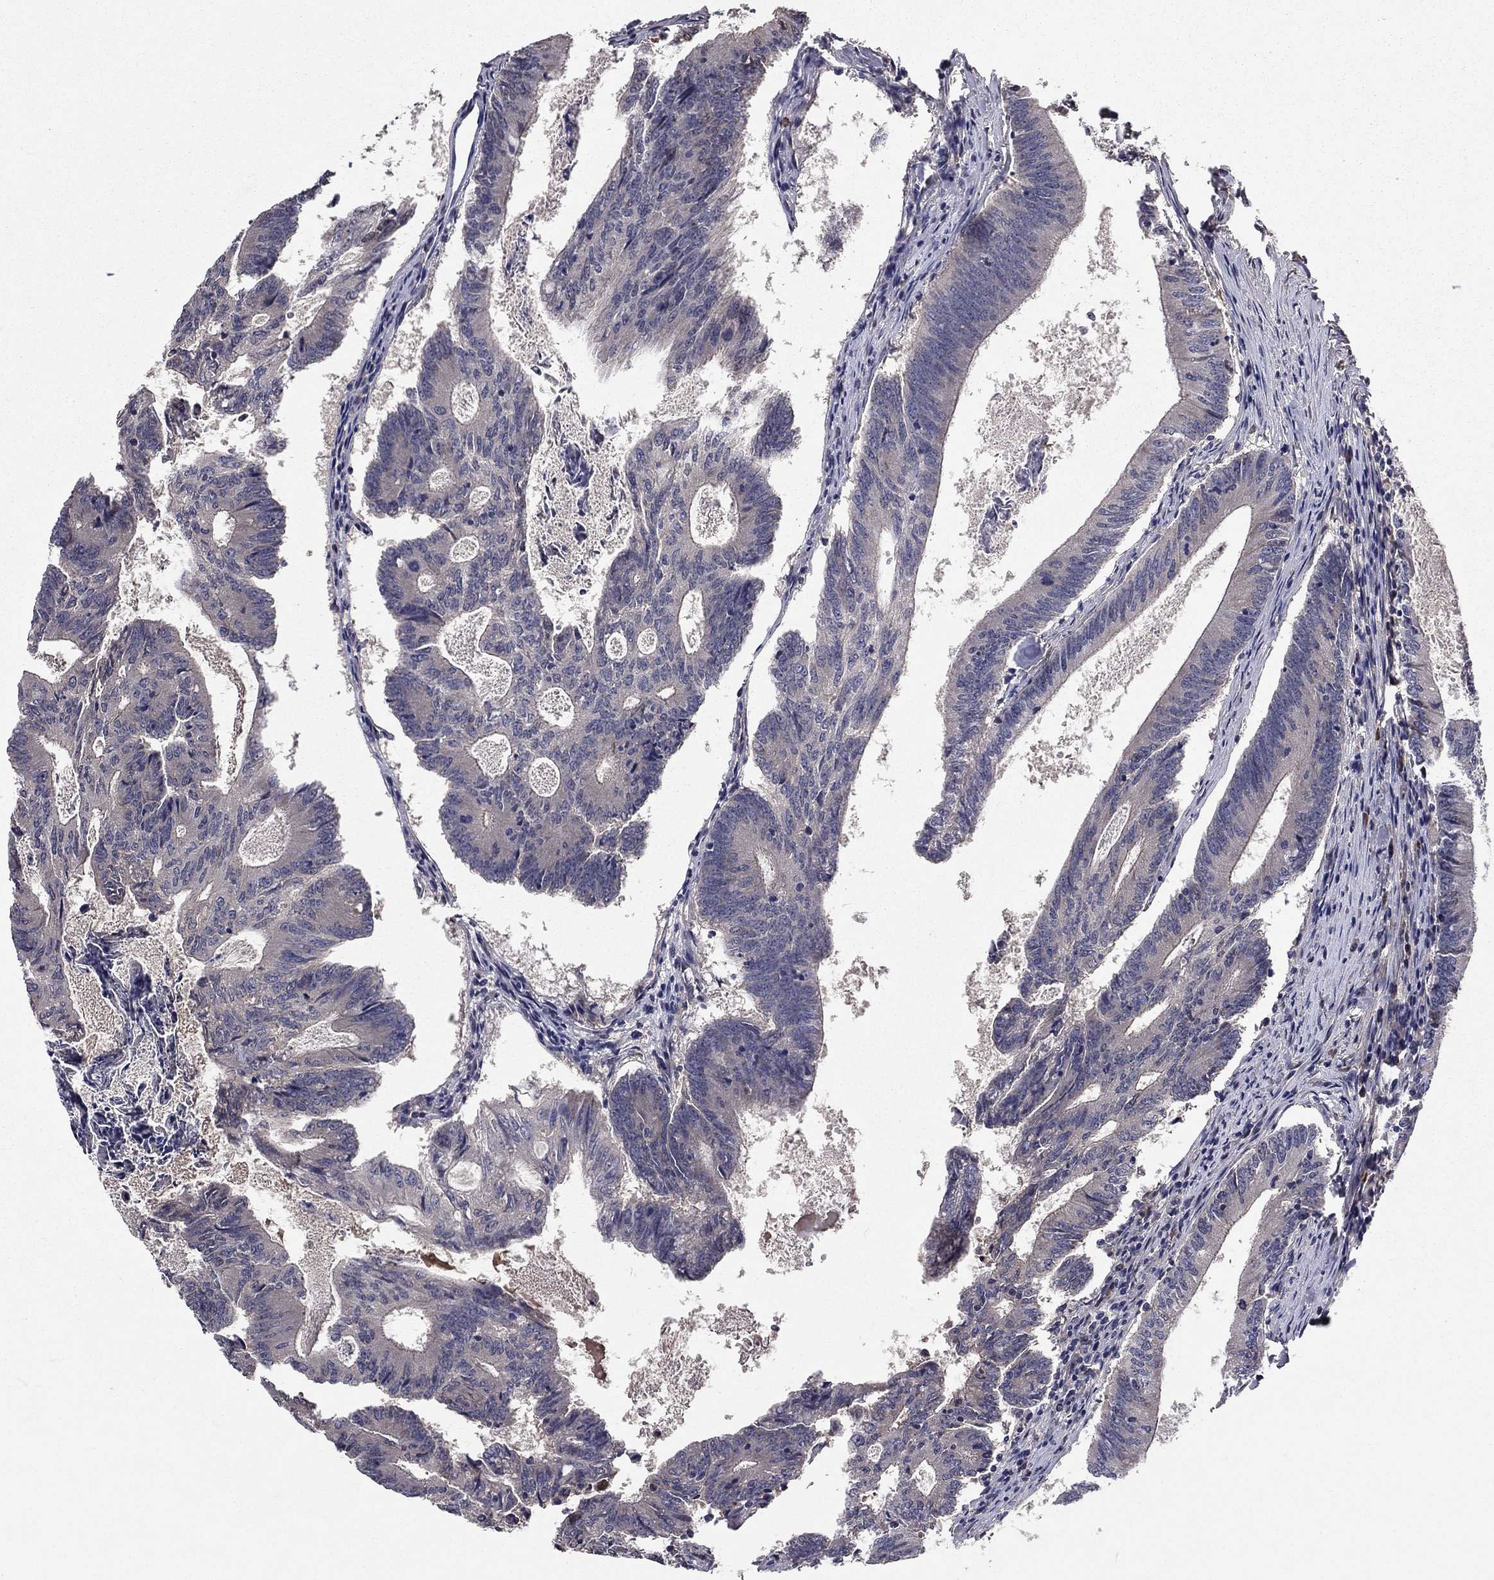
{"staining": {"intensity": "negative", "quantity": "none", "location": "none"}, "tissue": "colorectal cancer", "cell_type": "Tumor cells", "image_type": "cancer", "snomed": [{"axis": "morphology", "description": "Adenocarcinoma, NOS"}, {"axis": "topography", "description": "Colon"}], "caption": "Tumor cells show no significant protein staining in colorectal adenocarcinoma.", "gene": "PROS1", "patient": {"sex": "female", "age": 70}}